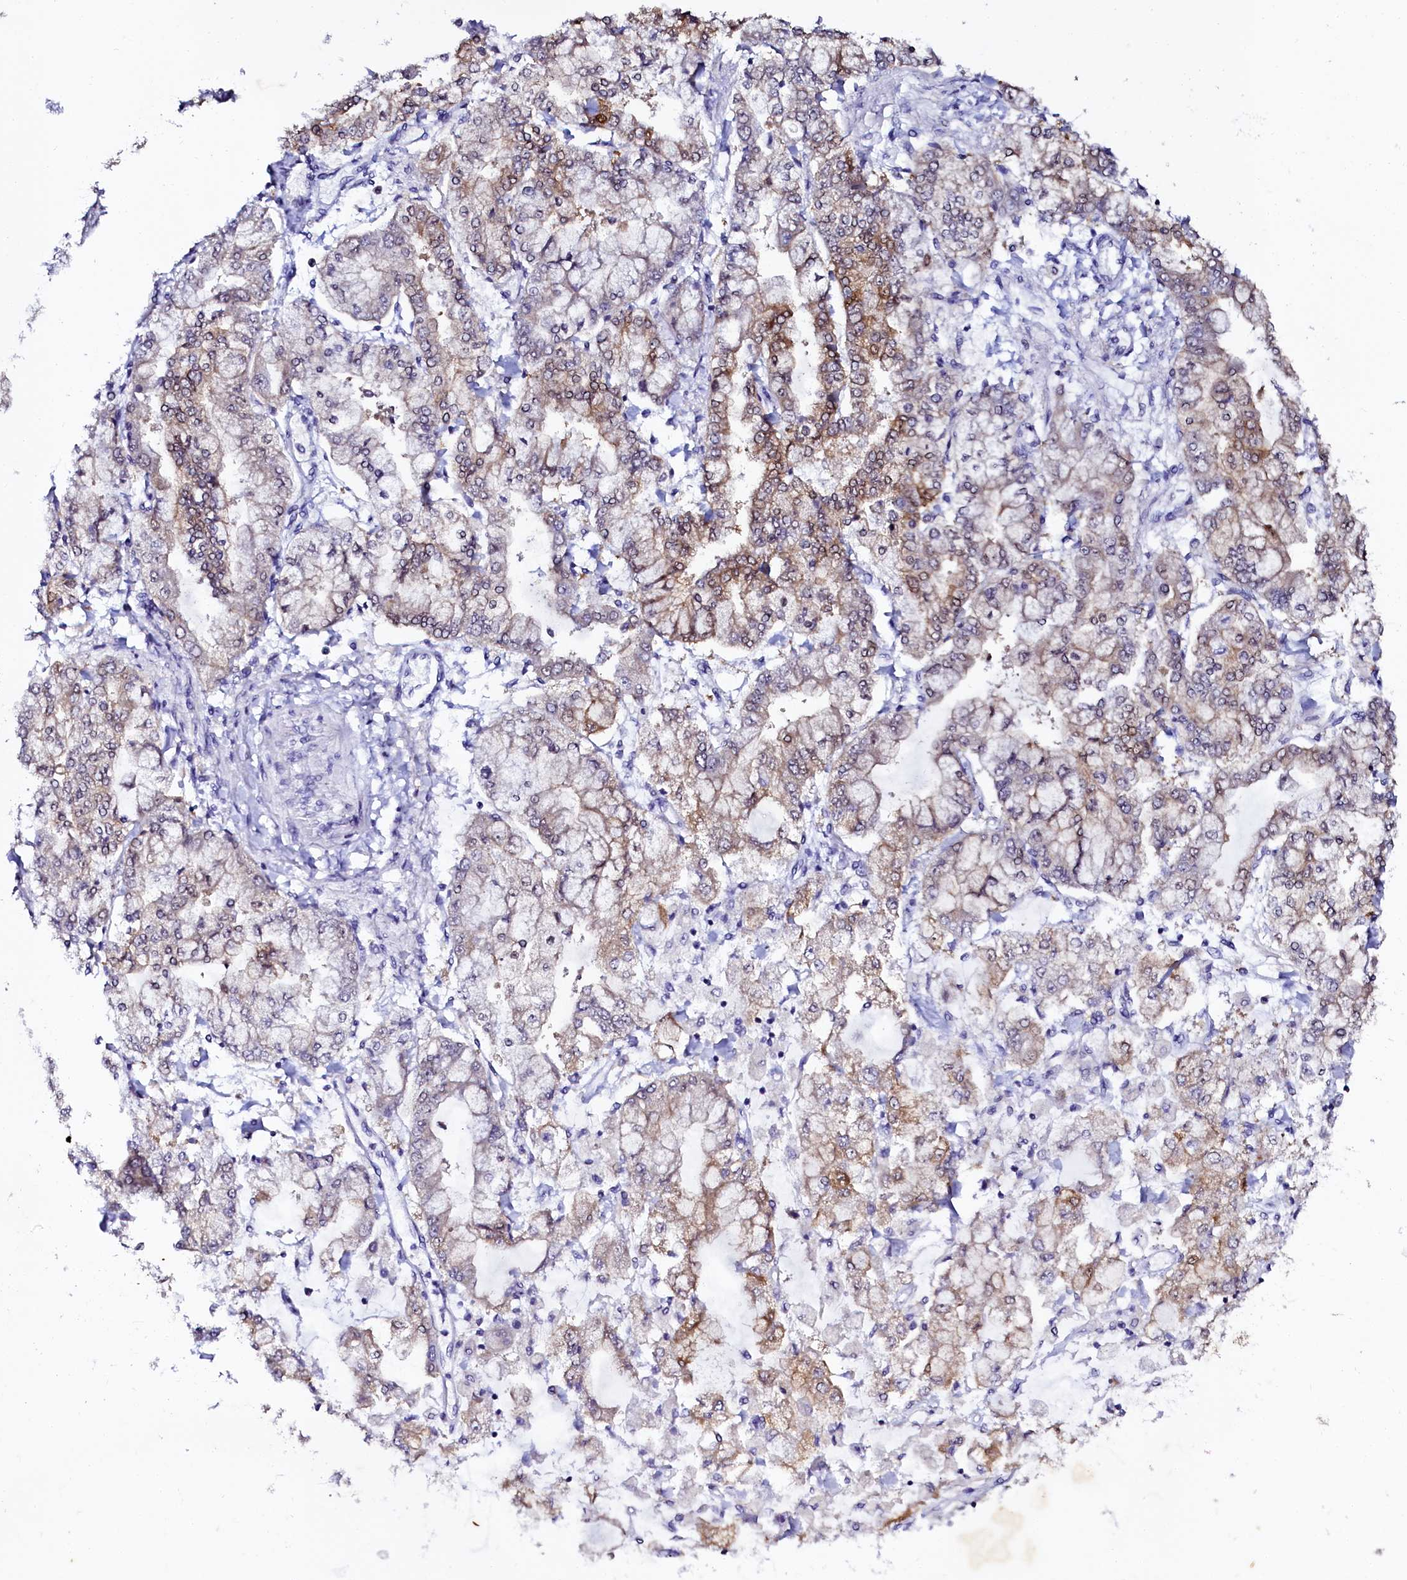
{"staining": {"intensity": "weak", "quantity": "25%-75%", "location": "cytoplasmic/membranous,nuclear"}, "tissue": "stomach cancer", "cell_type": "Tumor cells", "image_type": "cancer", "snomed": [{"axis": "morphology", "description": "Normal tissue, NOS"}, {"axis": "morphology", "description": "Adenocarcinoma, NOS"}, {"axis": "topography", "description": "Stomach, upper"}, {"axis": "topography", "description": "Stomach"}], "caption": "This is an image of immunohistochemistry (IHC) staining of stomach cancer (adenocarcinoma), which shows weak positivity in the cytoplasmic/membranous and nuclear of tumor cells.", "gene": "SORD", "patient": {"sex": "male", "age": 76}}